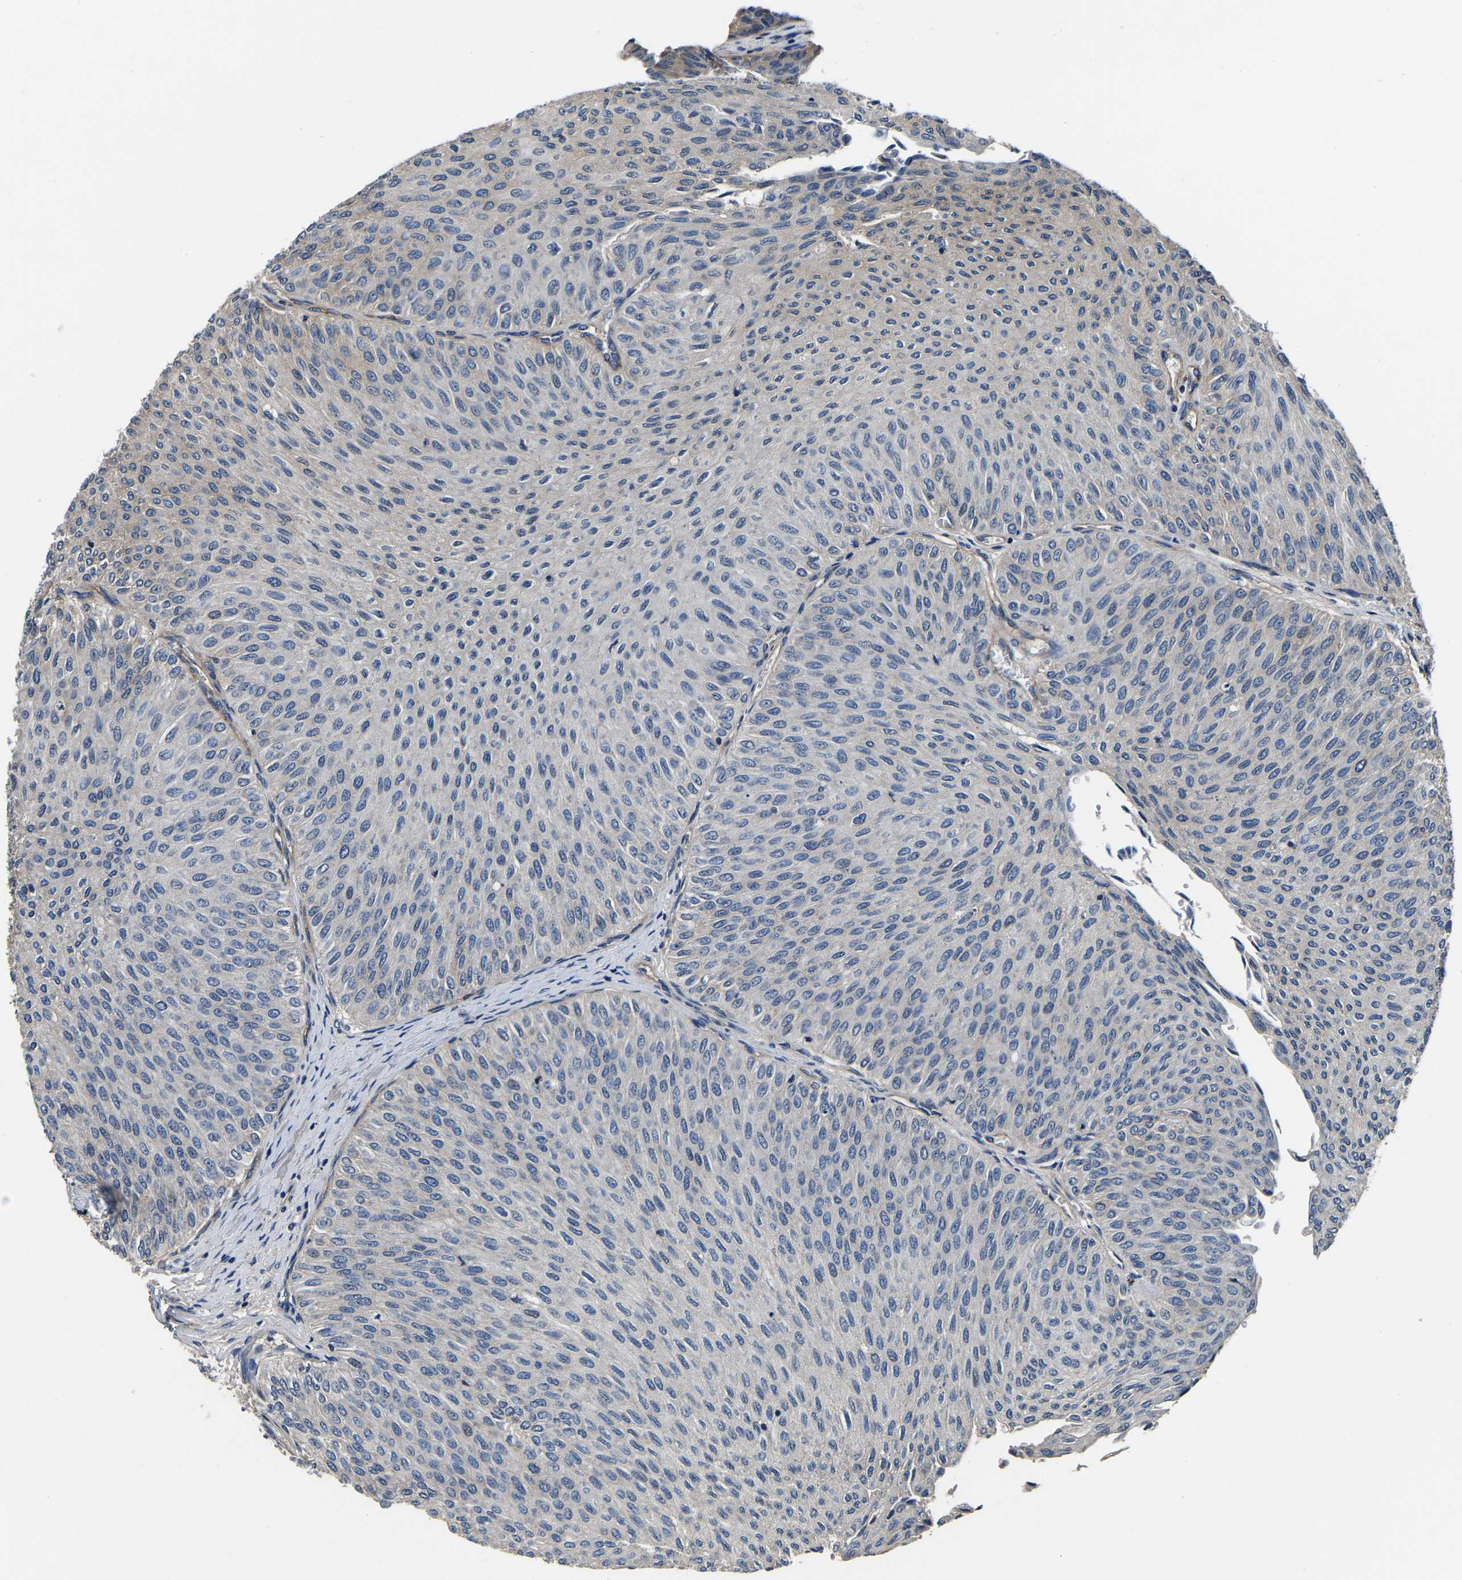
{"staining": {"intensity": "negative", "quantity": "none", "location": "none"}, "tissue": "urothelial cancer", "cell_type": "Tumor cells", "image_type": "cancer", "snomed": [{"axis": "morphology", "description": "Urothelial carcinoma, Low grade"}, {"axis": "topography", "description": "Urinary bladder"}], "caption": "Urothelial carcinoma (low-grade) stained for a protein using immunohistochemistry displays no staining tumor cells.", "gene": "SH3GLB1", "patient": {"sex": "male", "age": 78}}